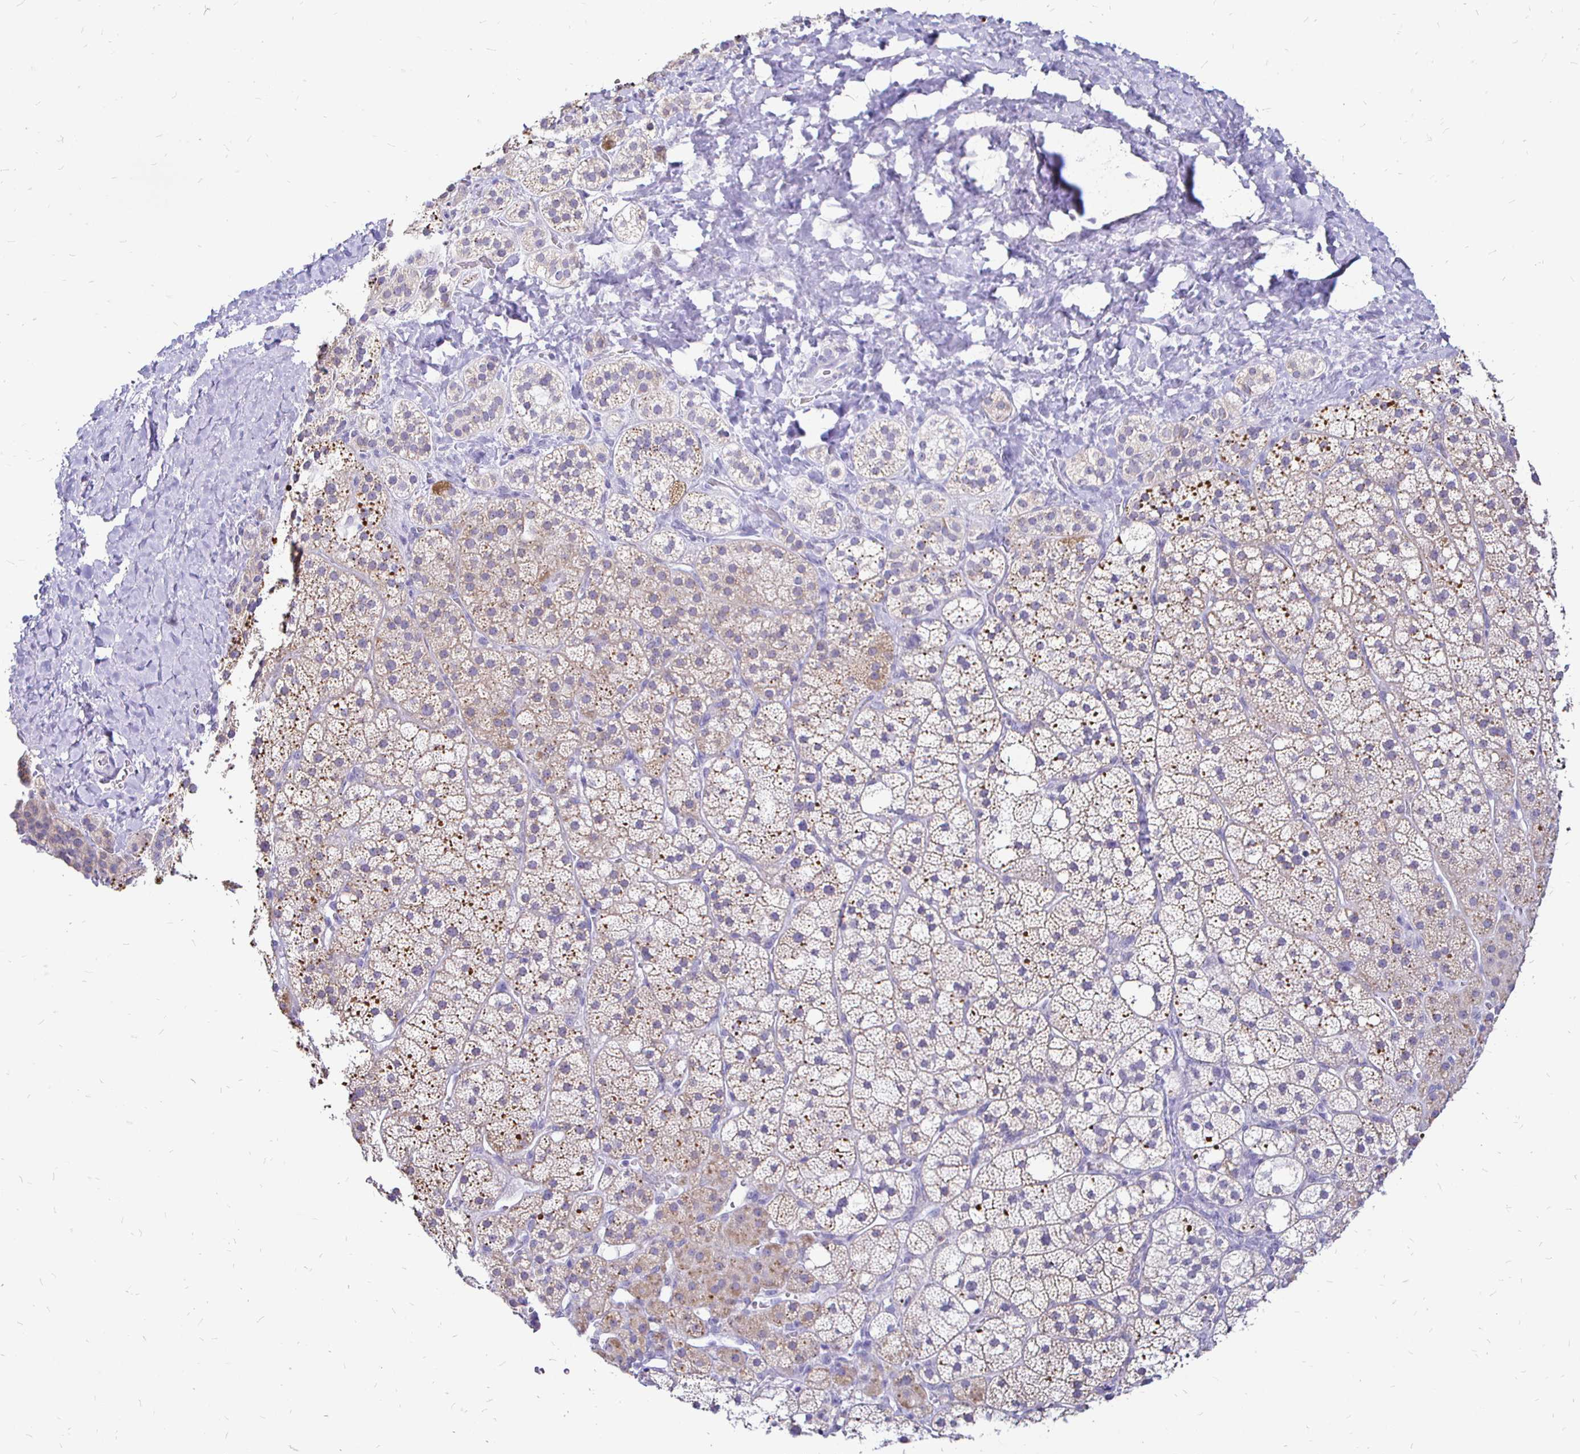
{"staining": {"intensity": "weak", "quantity": "25%-75%", "location": "cytoplasmic/membranous"}, "tissue": "adrenal gland", "cell_type": "Glandular cells", "image_type": "normal", "snomed": [{"axis": "morphology", "description": "Normal tissue, NOS"}, {"axis": "topography", "description": "Adrenal gland"}], "caption": "Approximately 25%-75% of glandular cells in benign adrenal gland display weak cytoplasmic/membranous protein positivity as visualized by brown immunohistochemical staining.", "gene": "IRGC", "patient": {"sex": "male", "age": 53}}